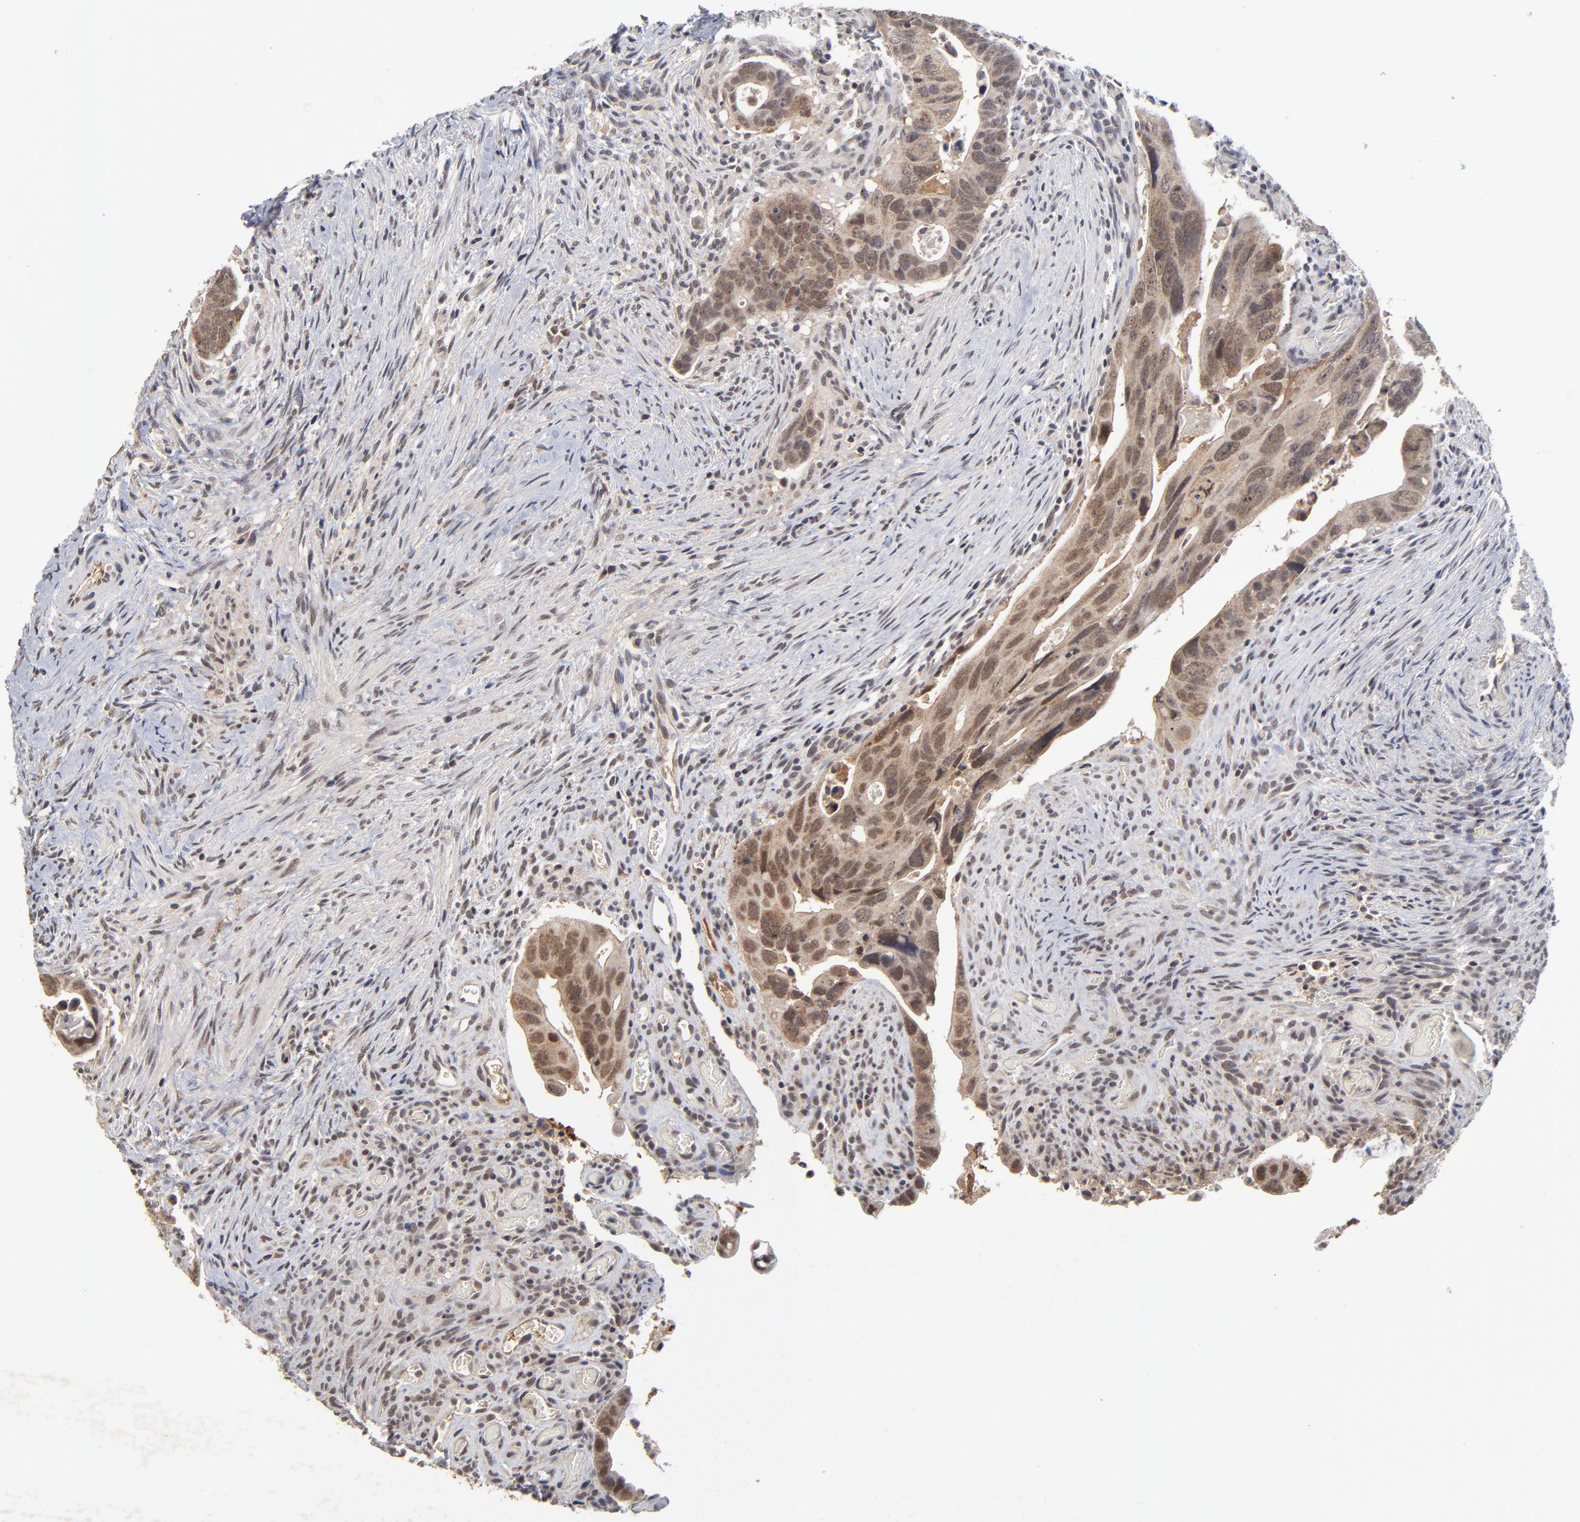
{"staining": {"intensity": "moderate", "quantity": ">75%", "location": "cytoplasmic/membranous,nuclear"}, "tissue": "colorectal cancer", "cell_type": "Tumor cells", "image_type": "cancer", "snomed": [{"axis": "morphology", "description": "Adenocarcinoma, NOS"}, {"axis": "topography", "description": "Rectum"}], "caption": "Immunohistochemistry (IHC) of colorectal cancer exhibits medium levels of moderate cytoplasmic/membranous and nuclear positivity in about >75% of tumor cells.", "gene": "WSB1", "patient": {"sex": "male", "age": 53}}